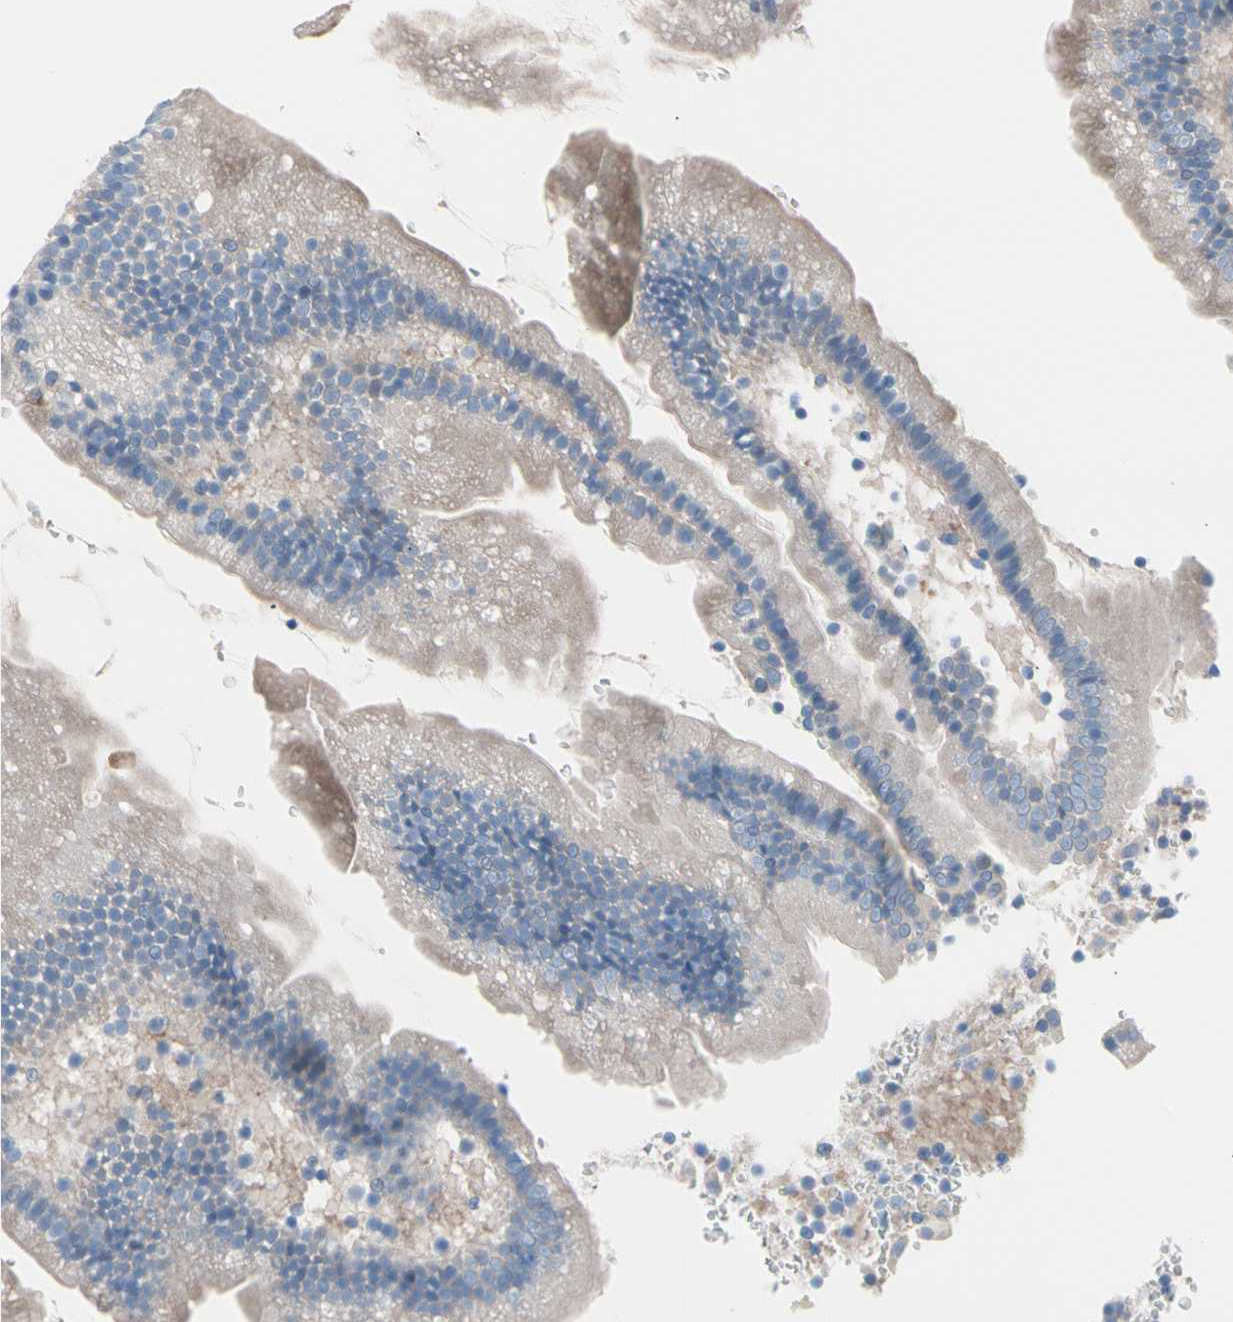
{"staining": {"intensity": "weak", "quantity": "25%-75%", "location": "cytoplasmic/membranous"}, "tissue": "duodenum", "cell_type": "Glandular cells", "image_type": "normal", "snomed": [{"axis": "morphology", "description": "Normal tissue, NOS"}, {"axis": "topography", "description": "Duodenum"}], "caption": "IHC staining of normal duodenum, which exhibits low levels of weak cytoplasmic/membranous positivity in approximately 25%-75% of glandular cells indicating weak cytoplasmic/membranous protein positivity. The staining was performed using DAB (brown) for protein detection and nuclei were counterstained in hematoxylin (blue).", "gene": "CASQ1", "patient": {"sex": "male", "age": 66}}